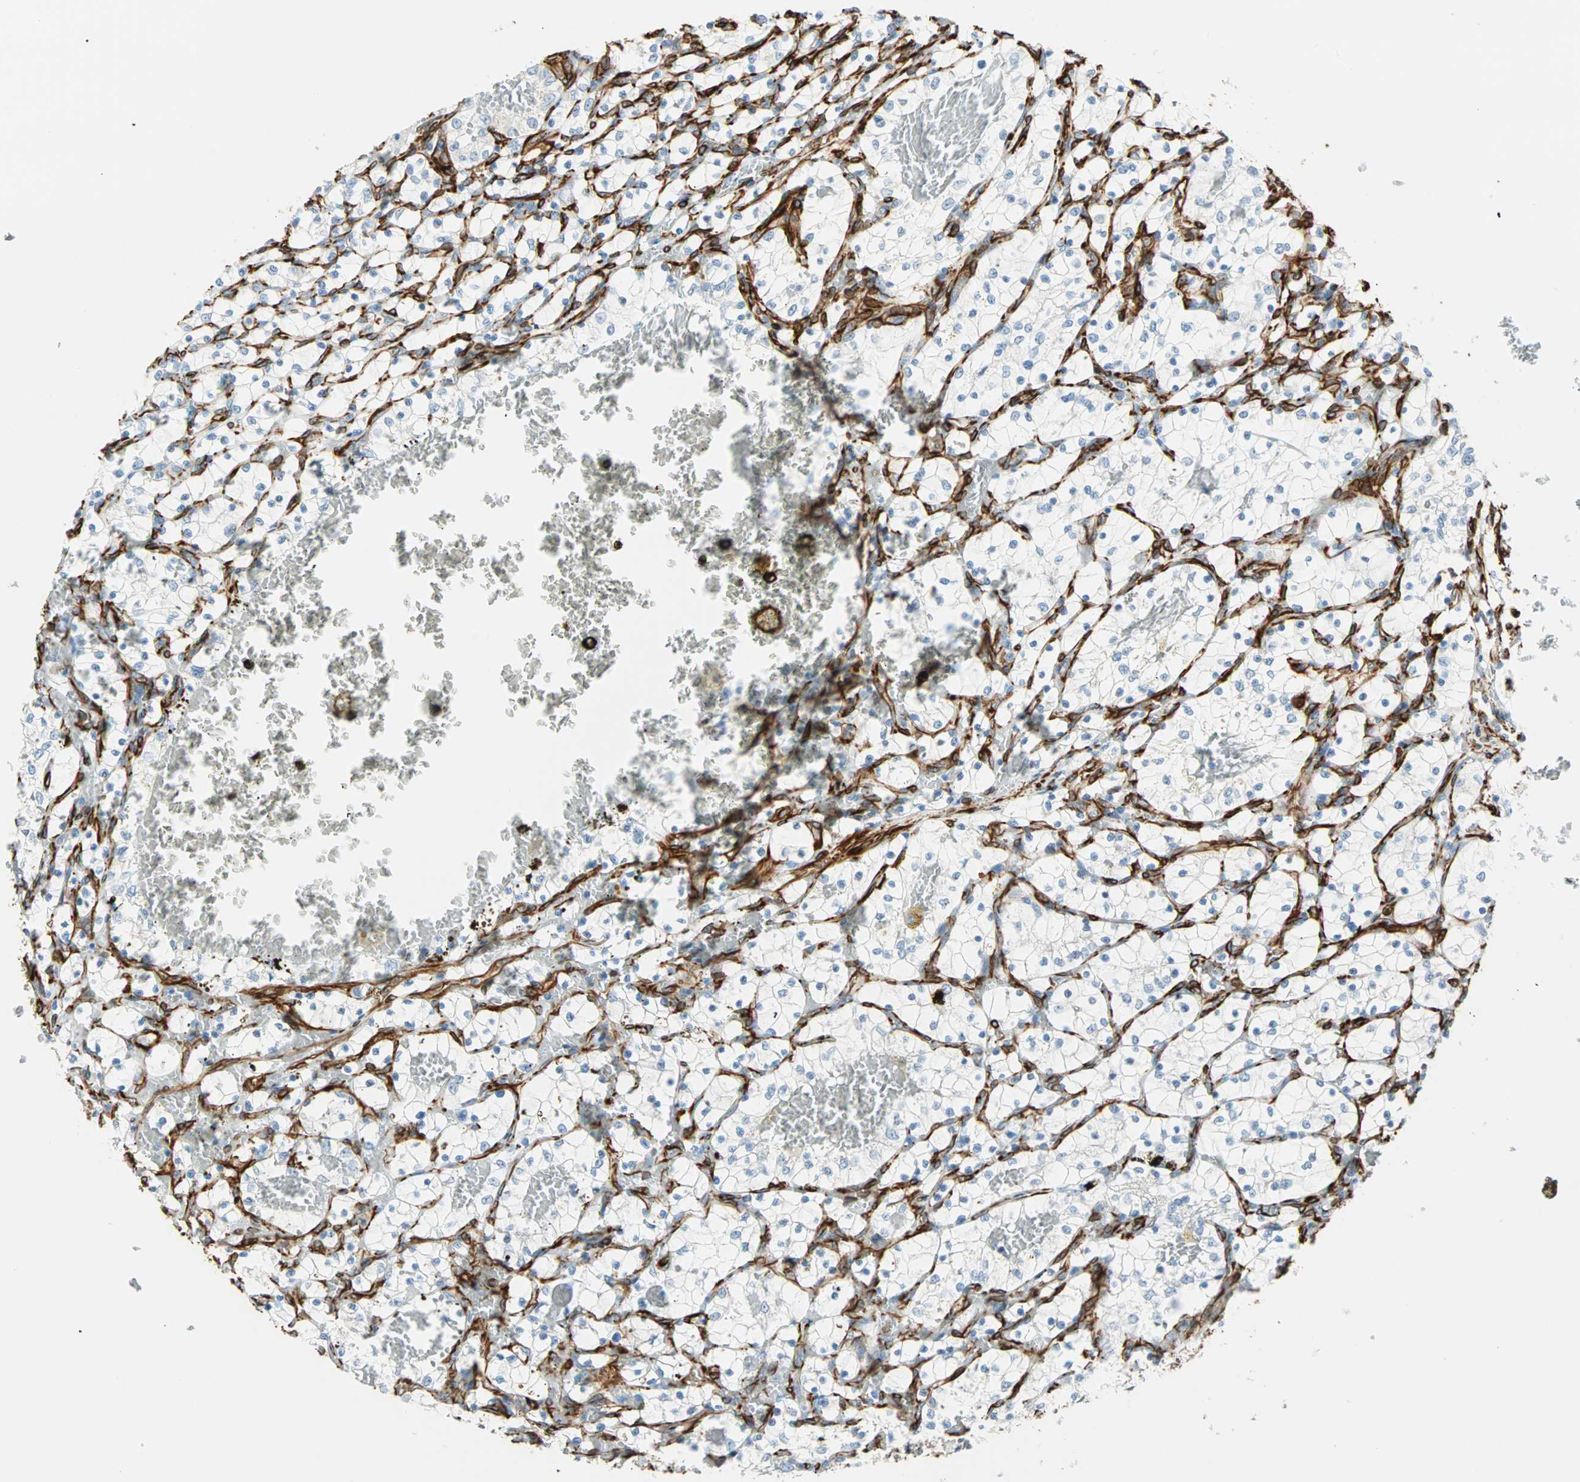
{"staining": {"intensity": "negative", "quantity": "none", "location": "none"}, "tissue": "renal cancer", "cell_type": "Tumor cells", "image_type": "cancer", "snomed": [{"axis": "morphology", "description": "Adenocarcinoma, NOS"}, {"axis": "topography", "description": "Kidney"}], "caption": "Renal adenocarcinoma stained for a protein using immunohistochemistry demonstrates no expression tumor cells.", "gene": "NES", "patient": {"sex": "female", "age": 69}}